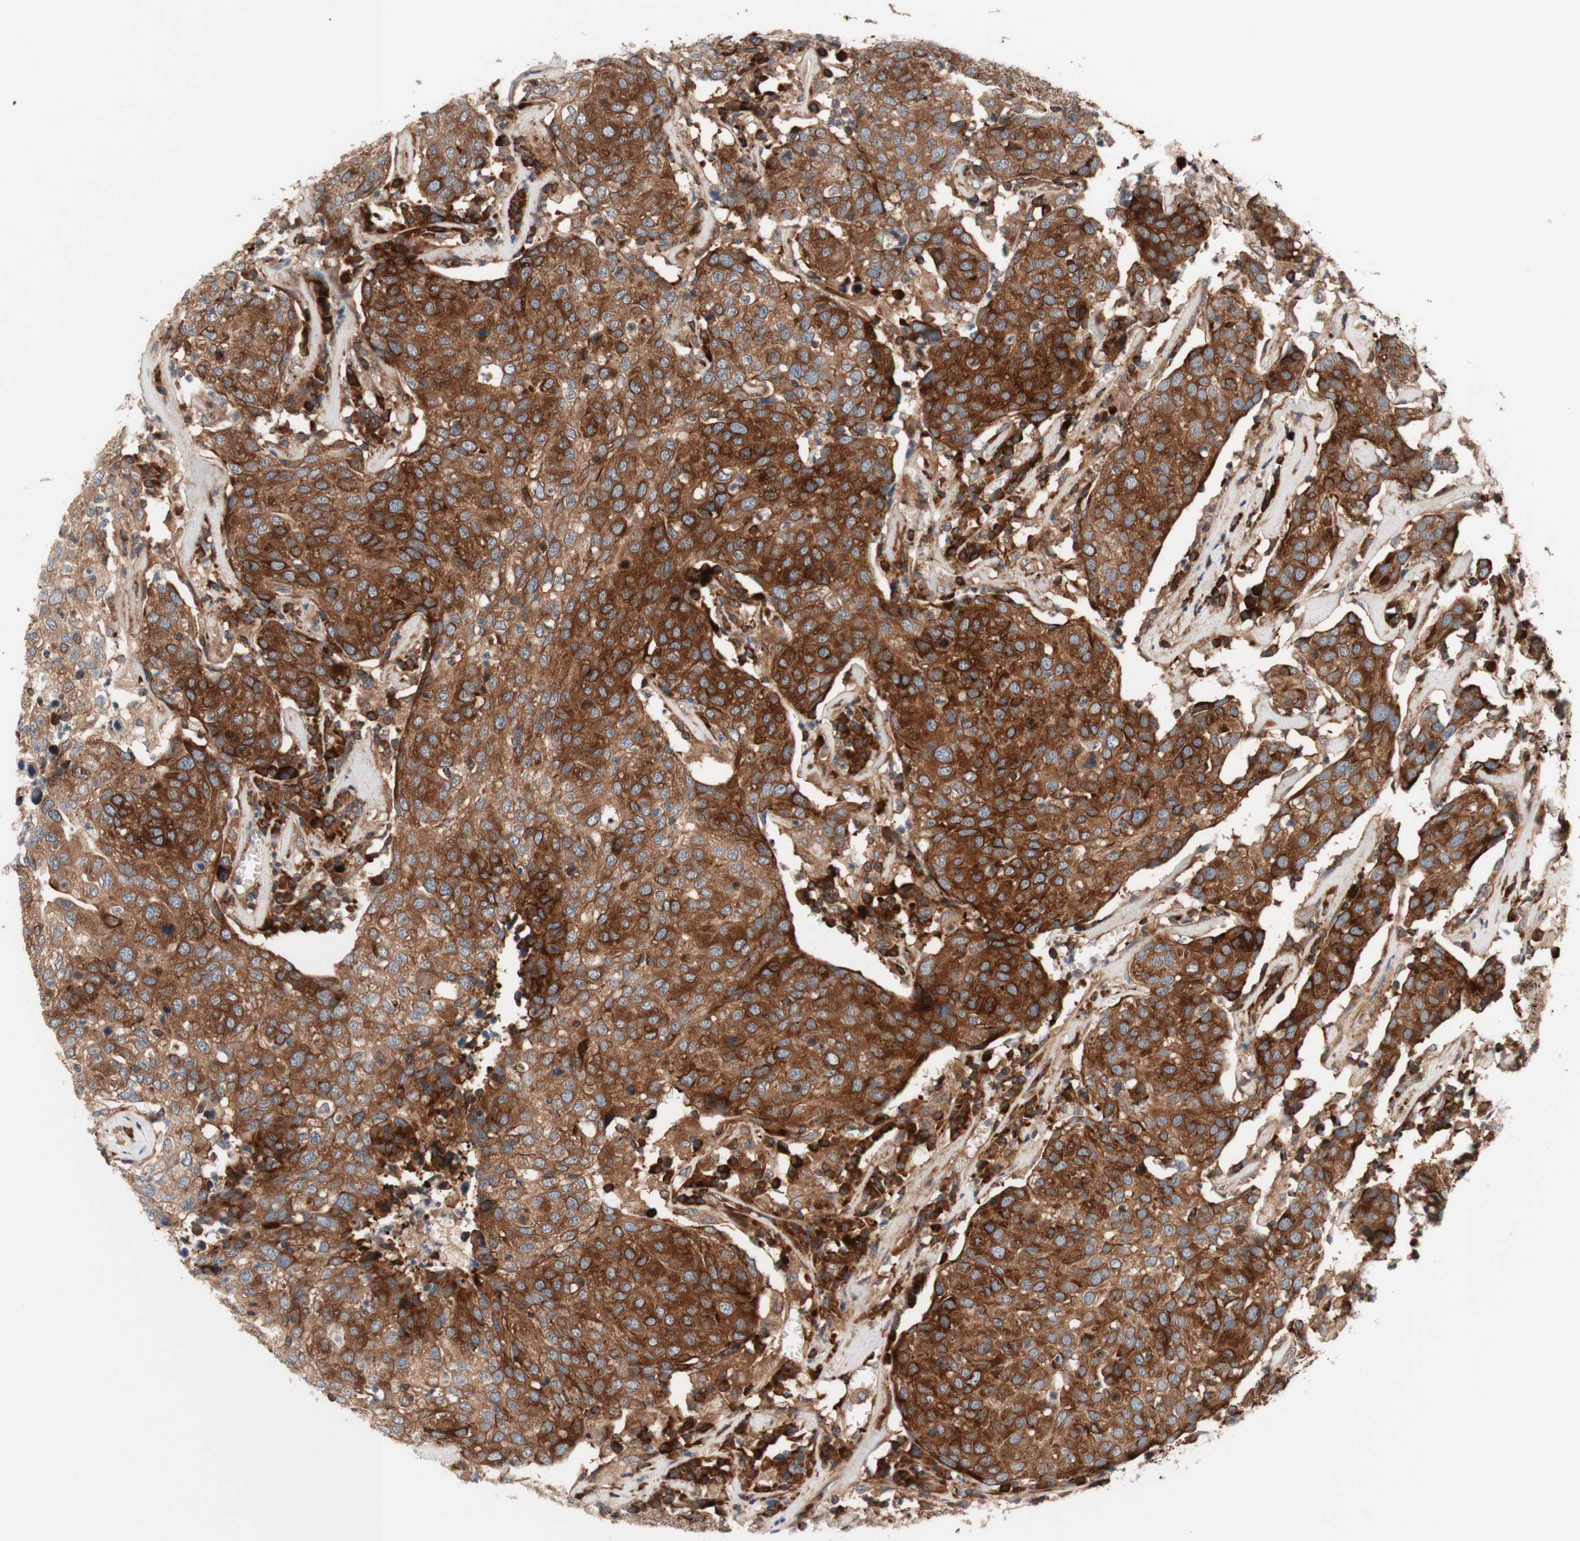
{"staining": {"intensity": "moderate", "quantity": ">75%", "location": "cytoplasmic/membranous"}, "tissue": "head and neck cancer", "cell_type": "Tumor cells", "image_type": "cancer", "snomed": [{"axis": "morphology", "description": "Adenocarcinoma, NOS"}, {"axis": "topography", "description": "Salivary gland"}, {"axis": "topography", "description": "Head-Neck"}], "caption": "Protein staining of head and neck adenocarcinoma tissue demonstrates moderate cytoplasmic/membranous expression in about >75% of tumor cells.", "gene": "CCN4", "patient": {"sex": "female", "age": 65}}